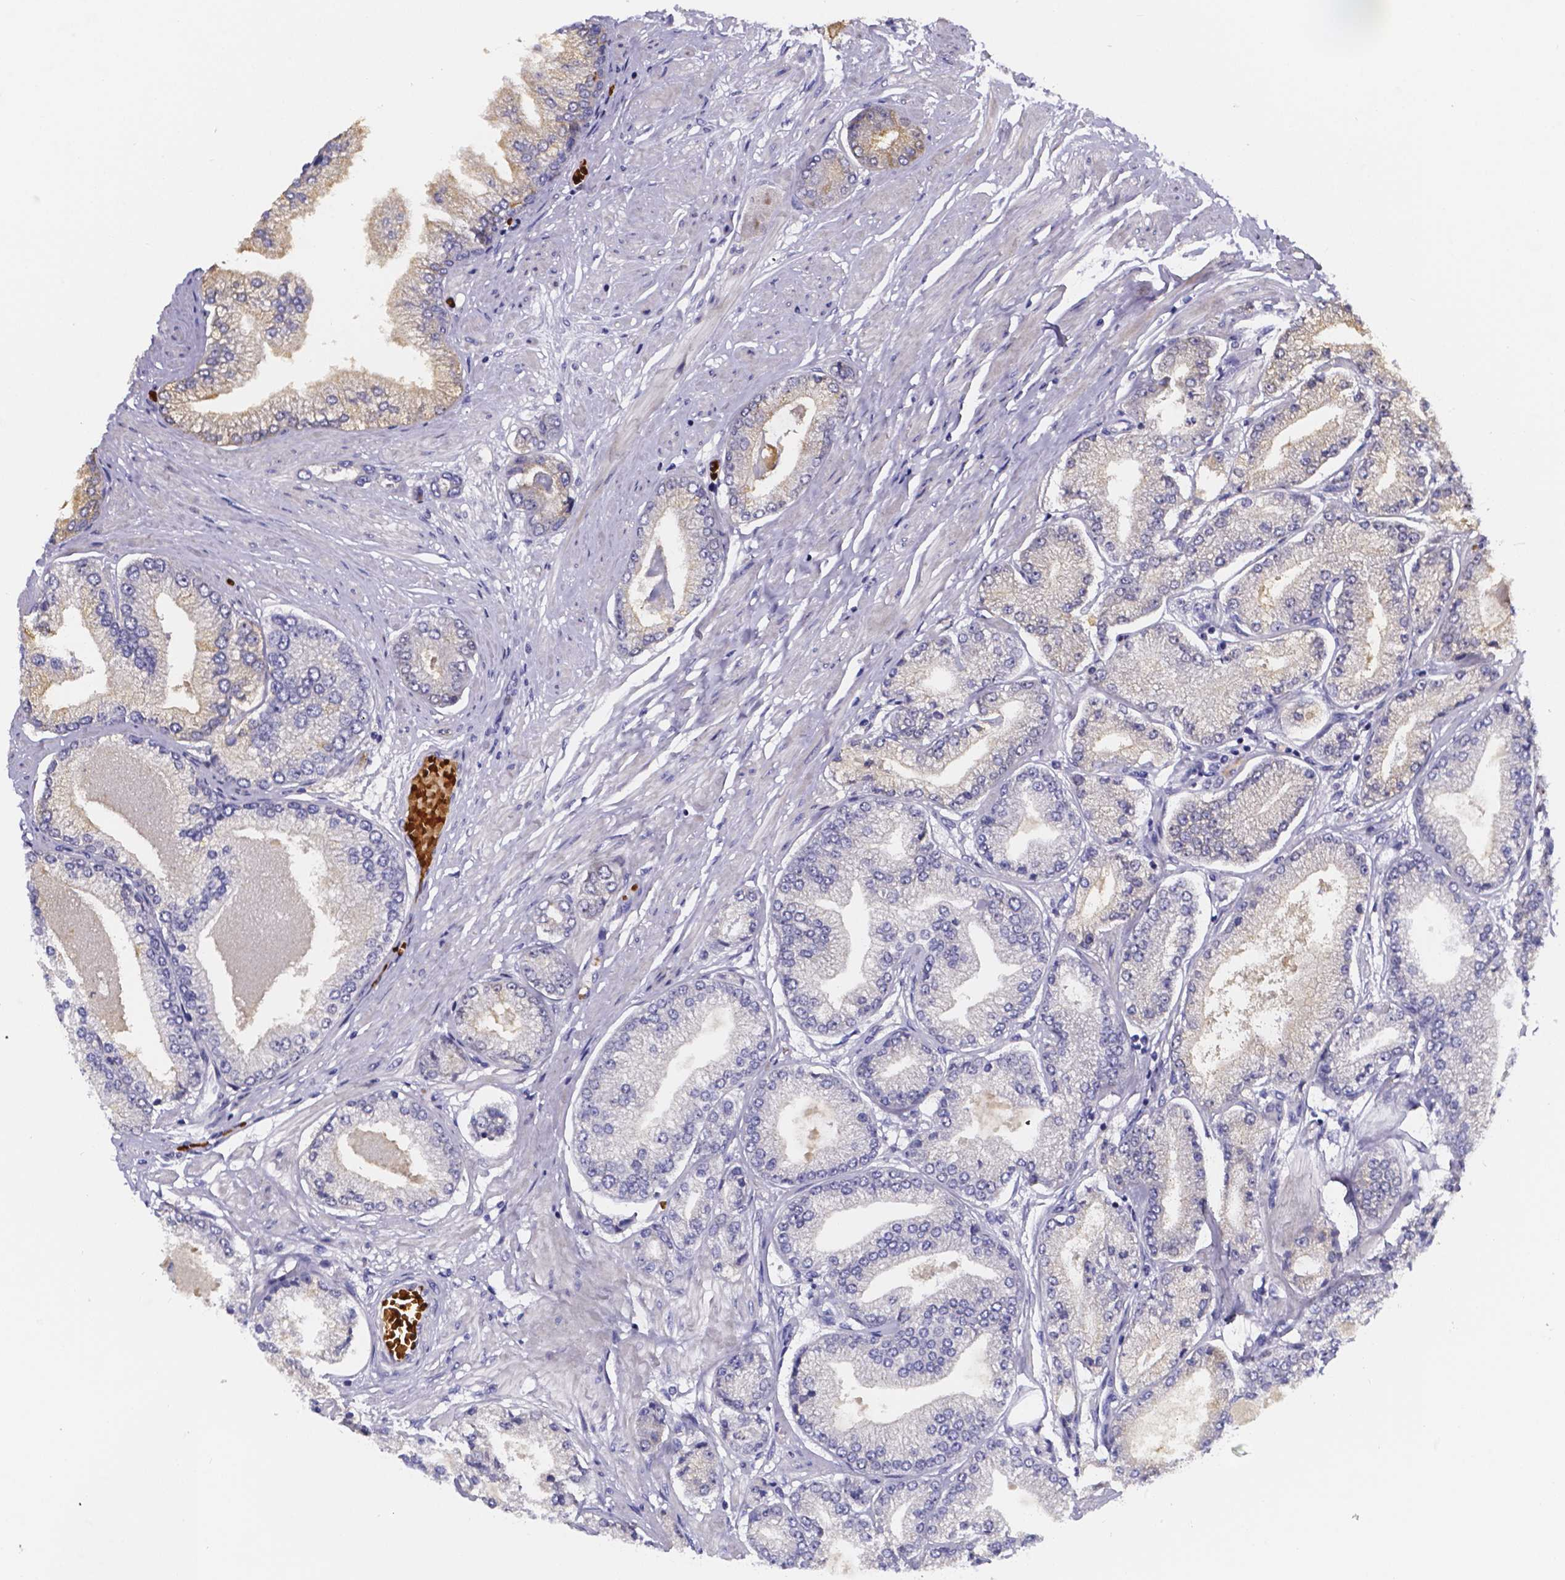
{"staining": {"intensity": "negative", "quantity": "none", "location": "none"}, "tissue": "prostate cancer", "cell_type": "Tumor cells", "image_type": "cancer", "snomed": [{"axis": "morphology", "description": "Adenocarcinoma, Low grade"}, {"axis": "topography", "description": "Prostate"}], "caption": "The histopathology image displays no significant expression in tumor cells of low-grade adenocarcinoma (prostate).", "gene": "GABRA3", "patient": {"sex": "male", "age": 55}}